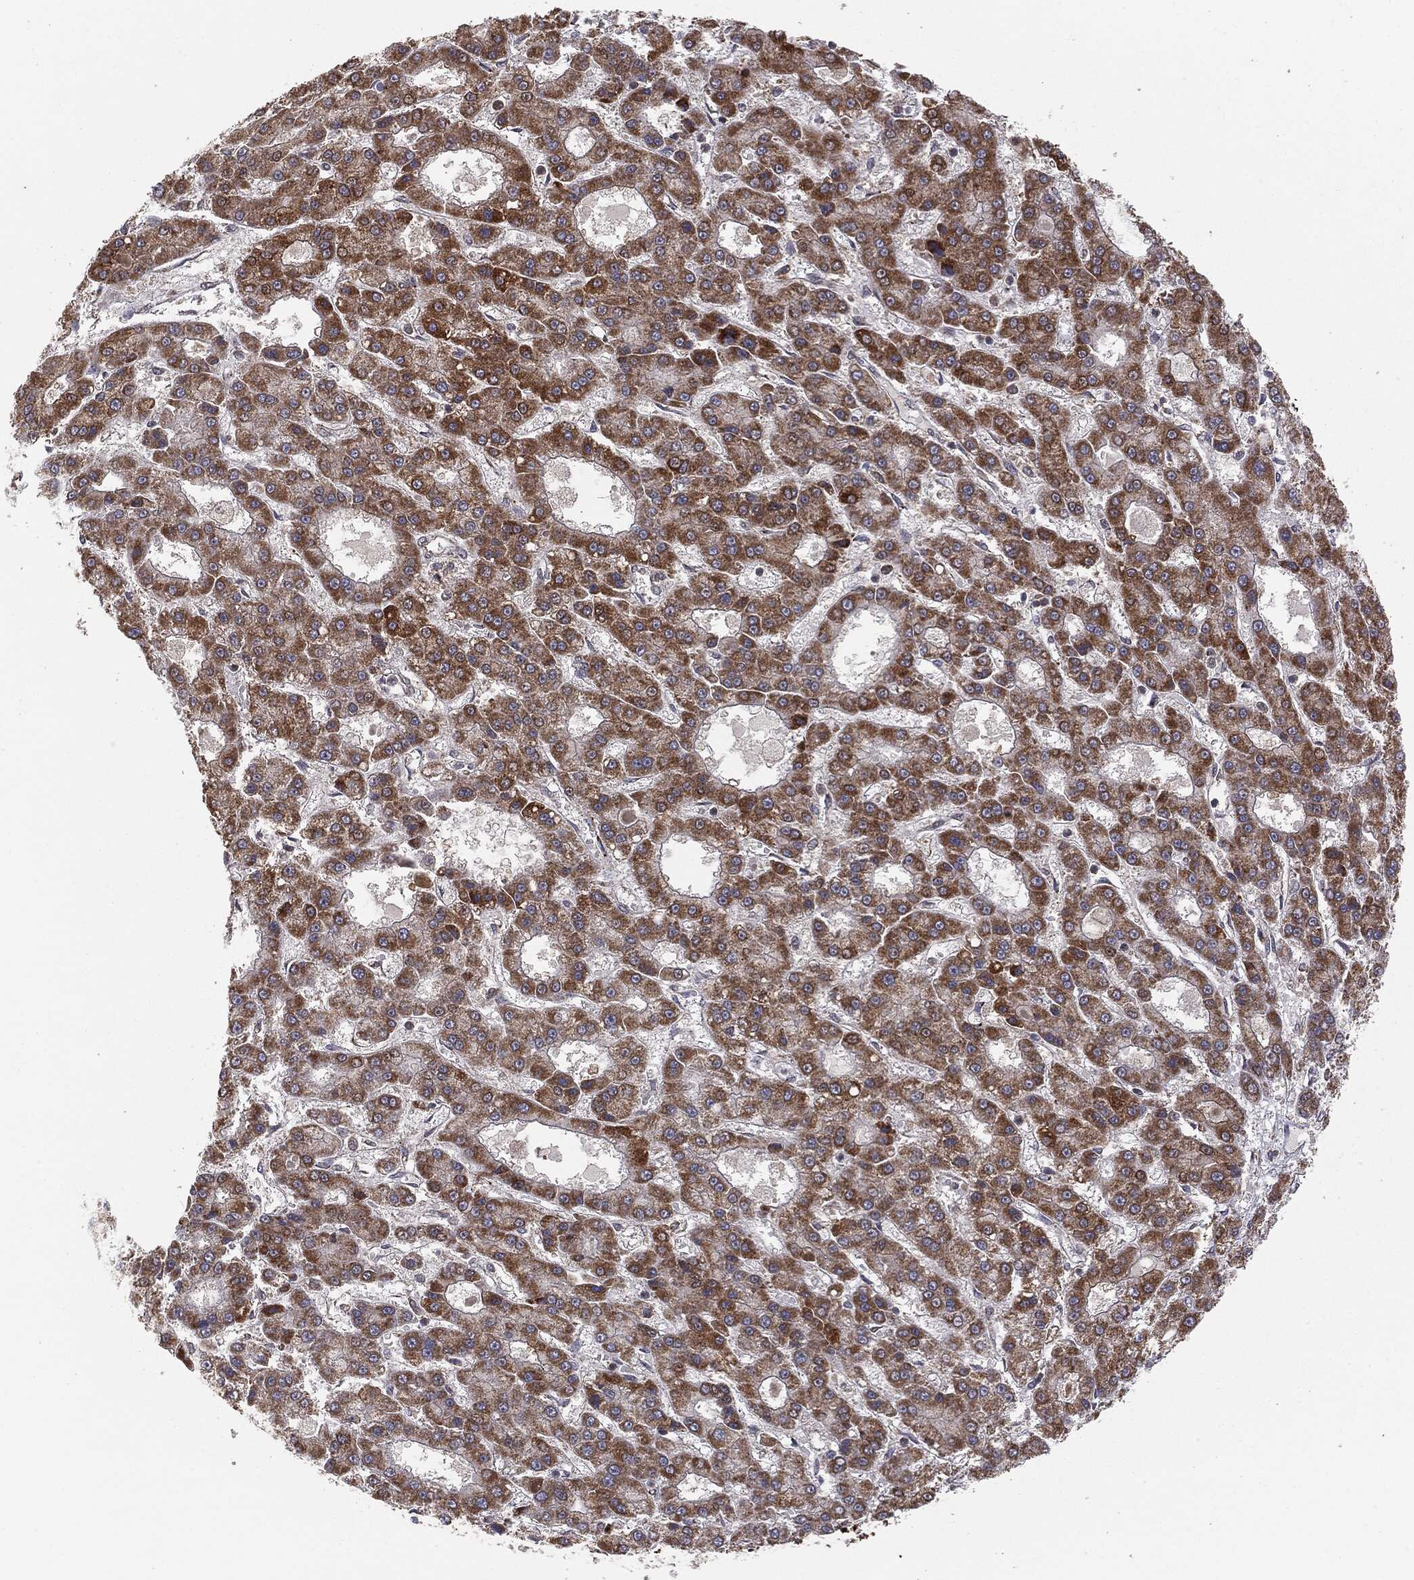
{"staining": {"intensity": "moderate", "quantity": ">75%", "location": "cytoplasmic/membranous"}, "tissue": "liver cancer", "cell_type": "Tumor cells", "image_type": "cancer", "snomed": [{"axis": "morphology", "description": "Carcinoma, Hepatocellular, NOS"}, {"axis": "topography", "description": "Liver"}], "caption": "Protein positivity by IHC reveals moderate cytoplasmic/membranous staining in approximately >75% of tumor cells in liver hepatocellular carcinoma.", "gene": "MTOR", "patient": {"sex": "male", "age": 70}}